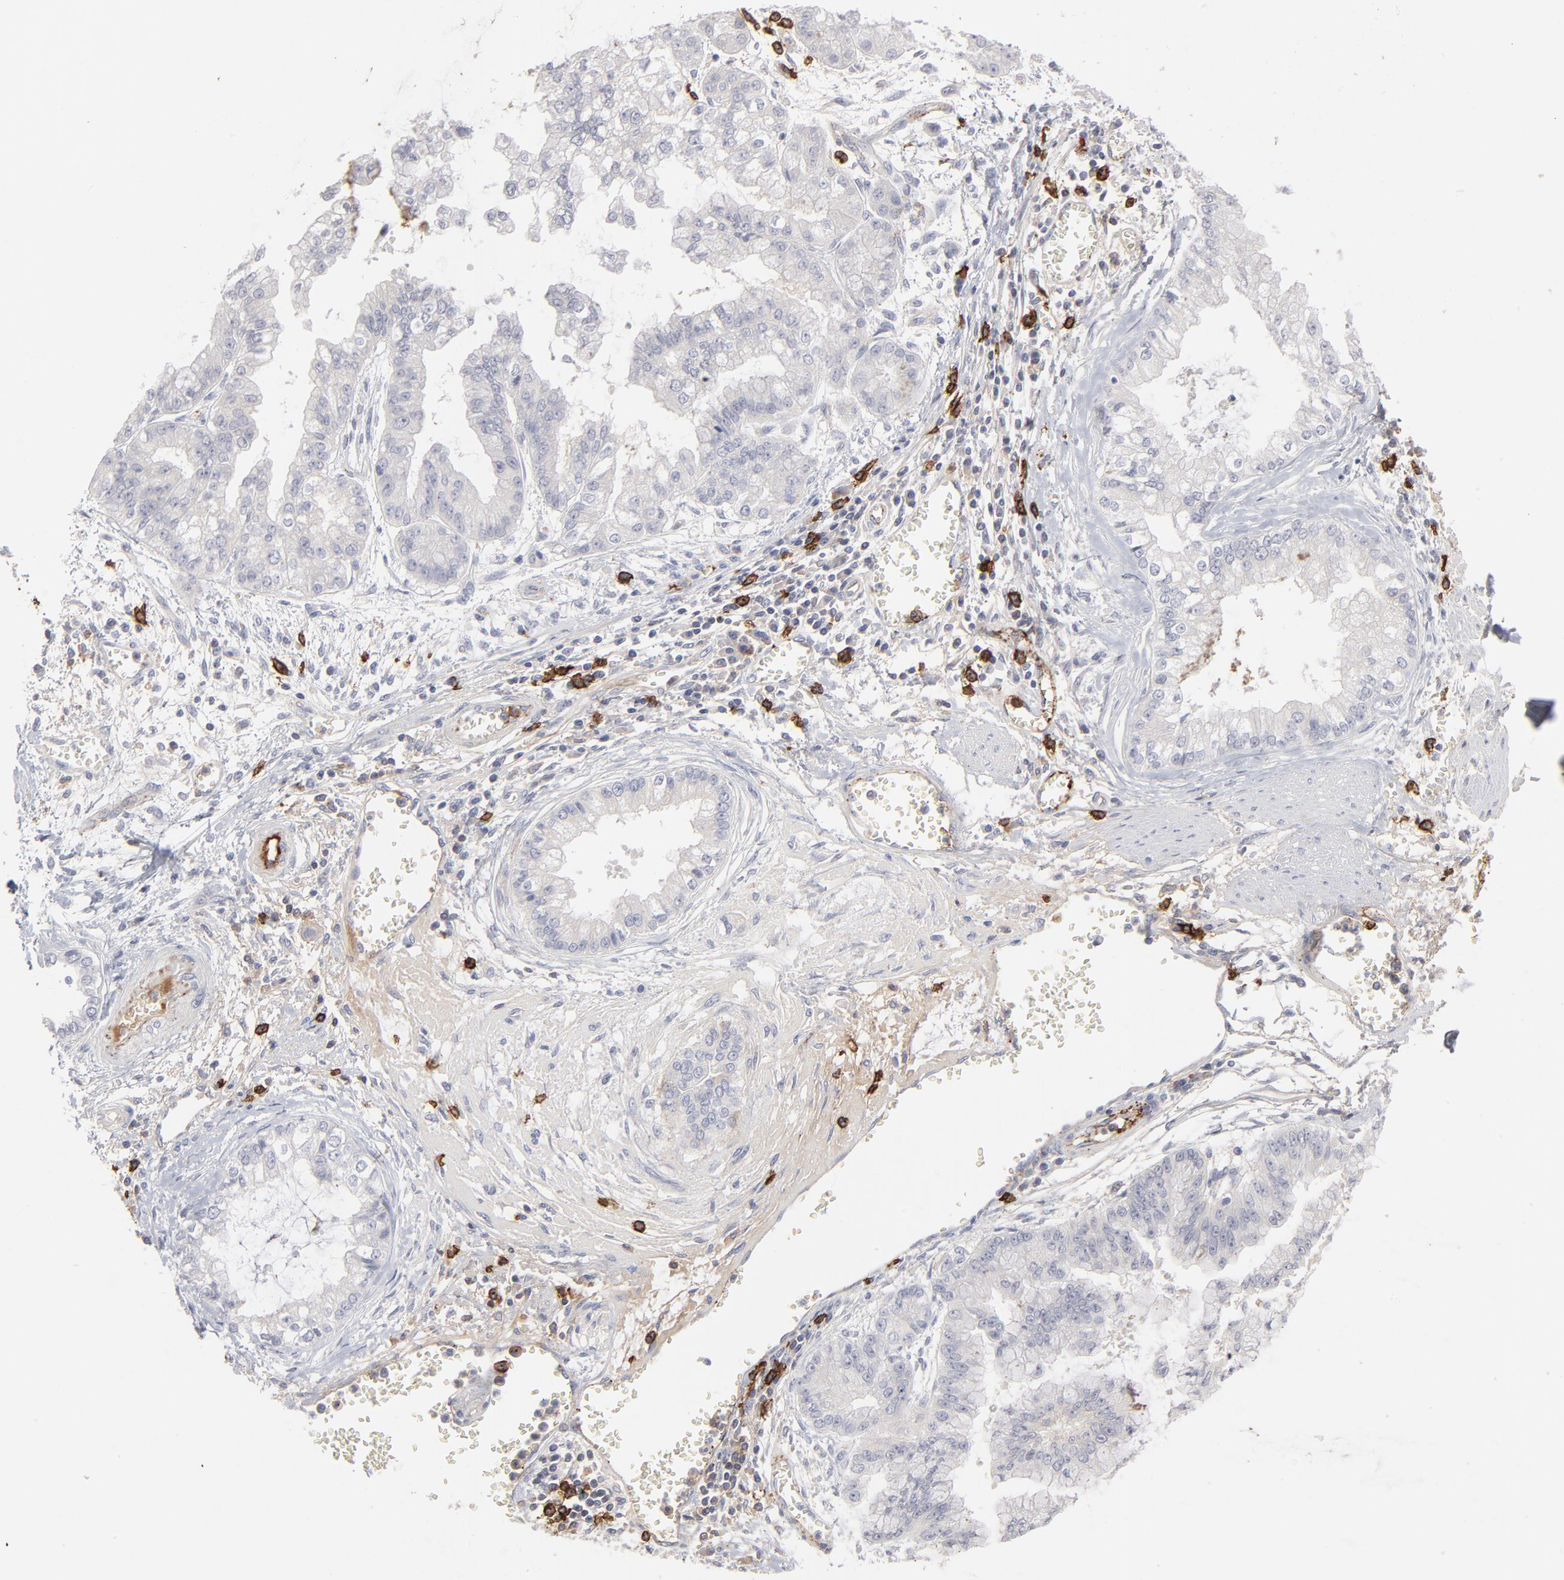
{"staining": {"intensity": "negative", "quantity": "none", "location": "none"}, "tissue": "liver cancer", "cell_type": "Tumor cells", "image_type": "cancer", "snomed": [{"axis": "morphology", "description": "Cholangiocarcinoma"}, {"axis": "topography", "description": "Liver"}], "caption": "Liver cancer (cholangiocarcinoma) was stained to show a protein in brown. There is no significant expression in tumor cells.", "gene": "CCR3", "patient": {"sex": "female", "age": 79}}